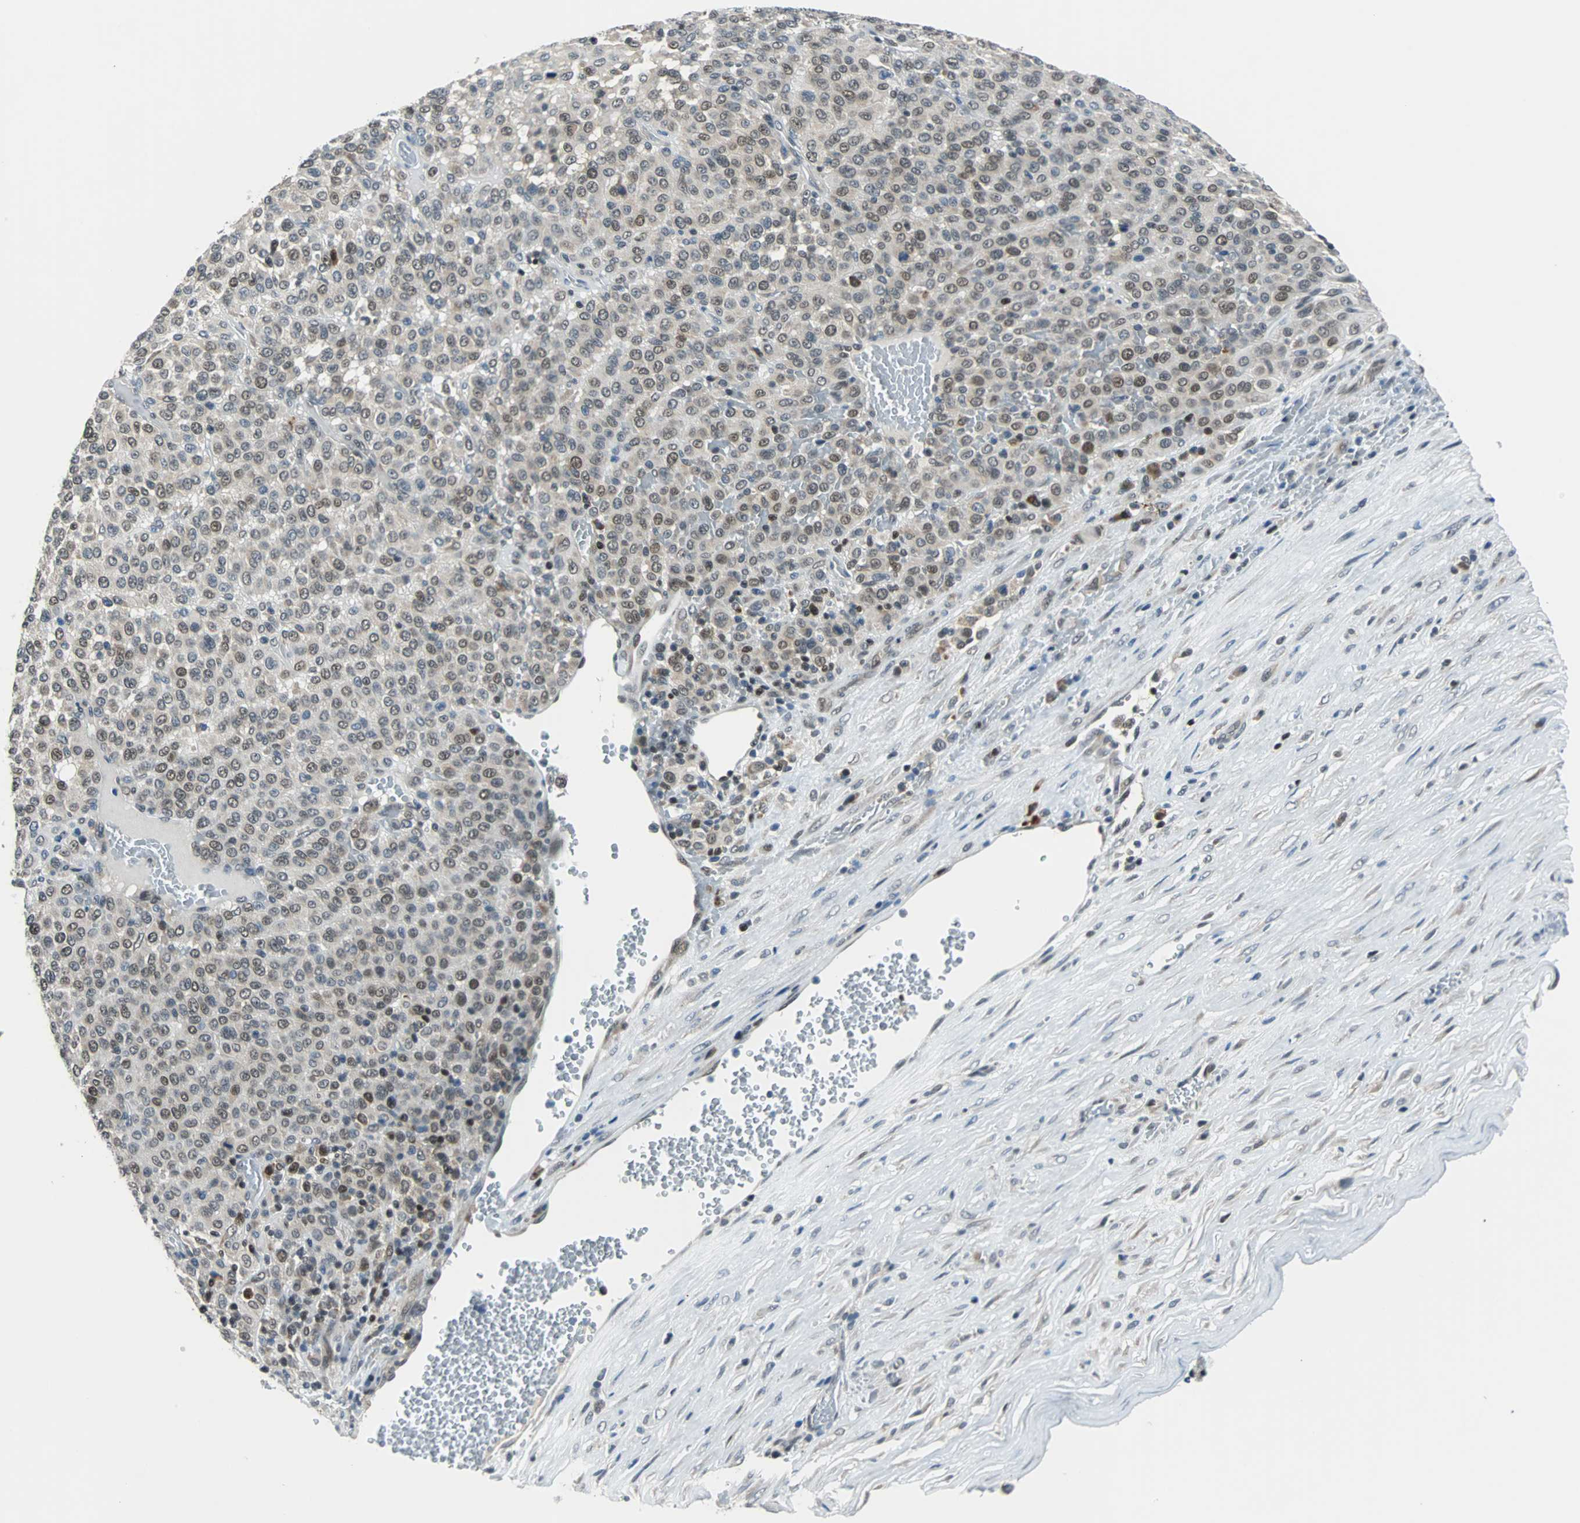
{"staining": {"intensity": "weak", "quantity": "25%-75%", "location": "nuclear"}, "tissue": "melanoma", "cell_type": "Tumor cells", "image_type": "cancer", "snomed": [{"axis": "morphology", "description": "Malignant melanoma, Metastatic site"}, {"axis": "topography", "description": "Pancreas"}], "caption": "Immunohistochemical staining of human malignant melanoma (metastatic site) displays low levels of weak nuclear protein positivity in about 25%-75% of tumor cells.", "gene": "USP28", "patient": {"sex": "female", "age": 30}}